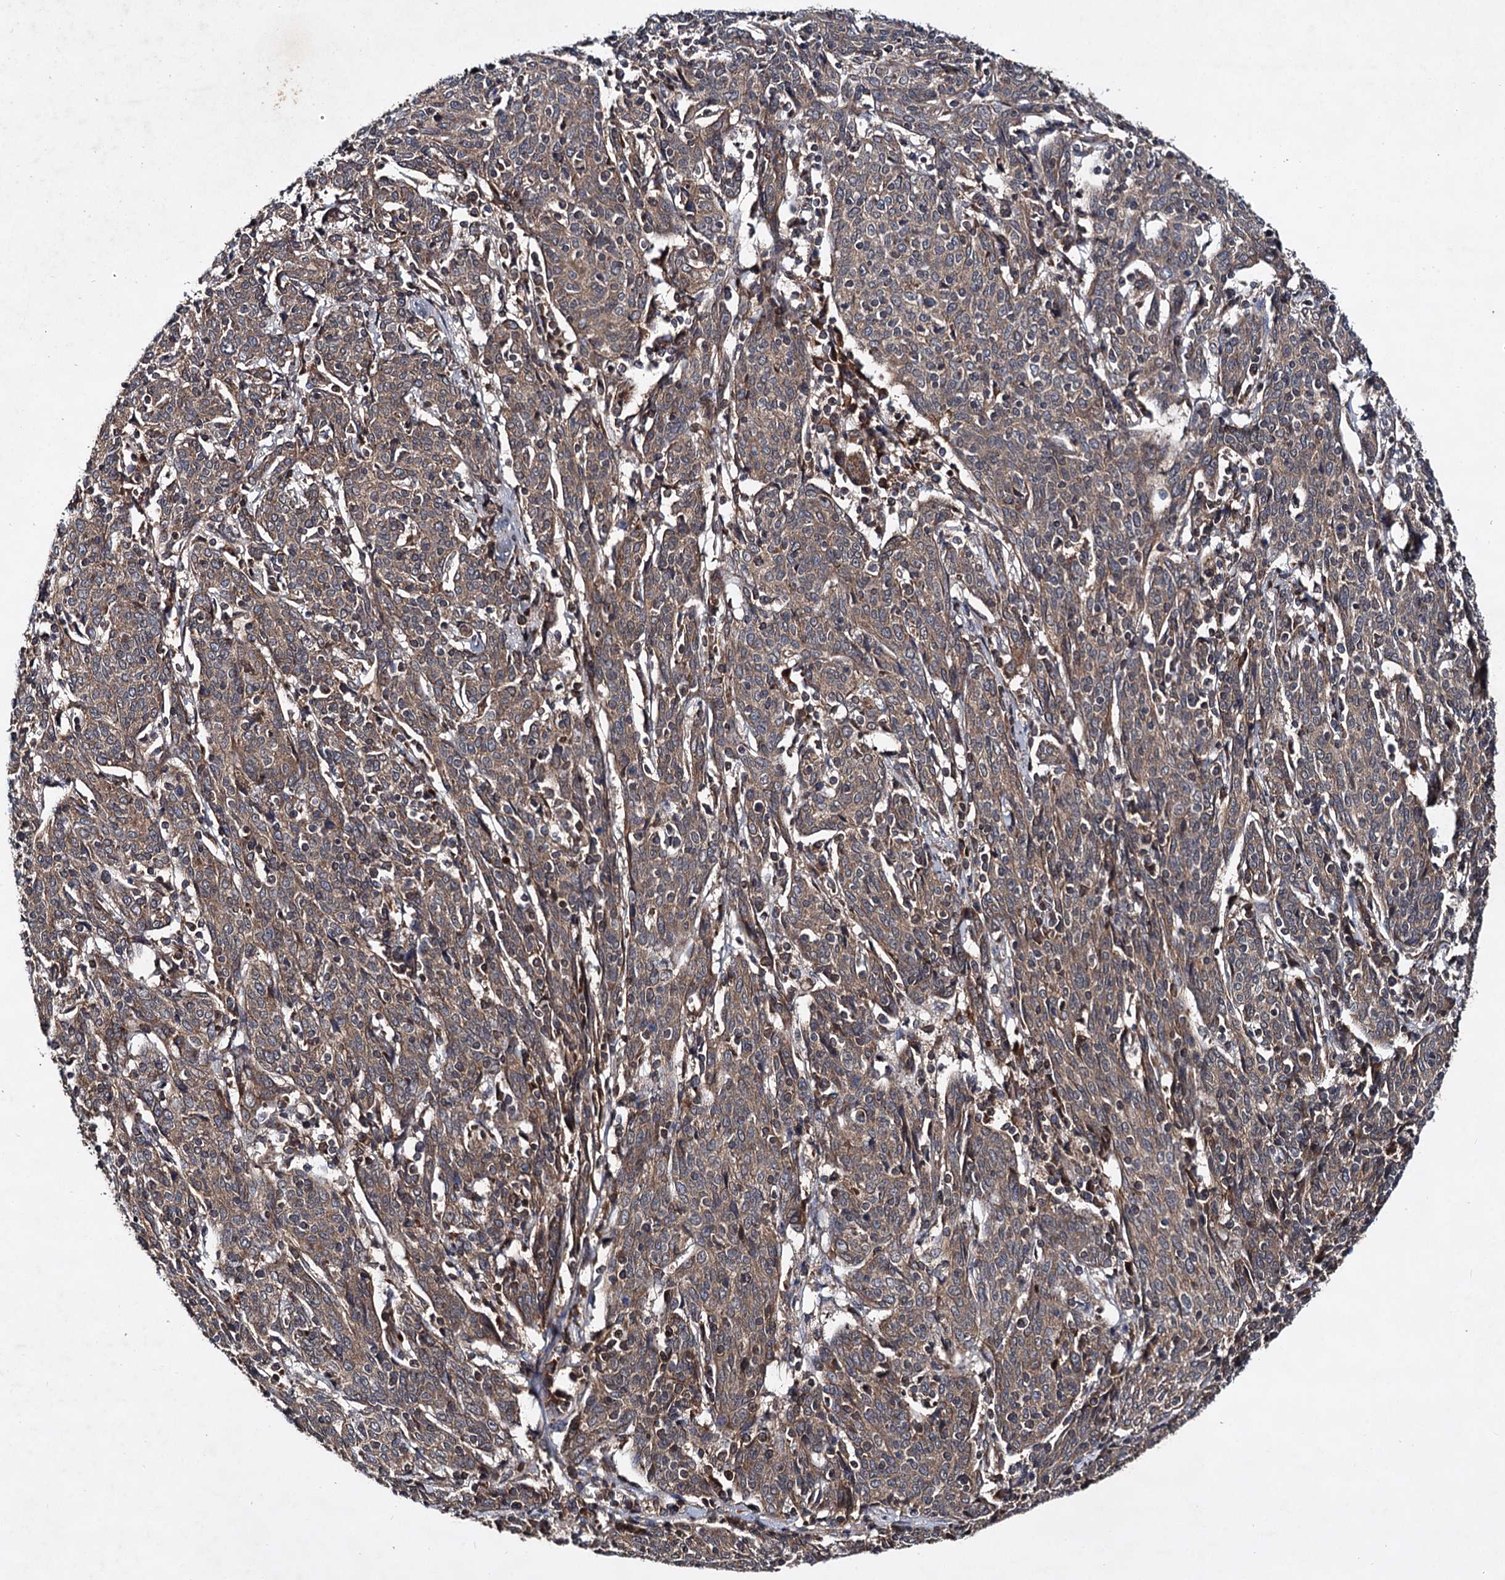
{"staining": {"intensity": "moderate", "quantity": ">75%", "location": "cytoplasmic/membranous"}, "tissue": "cervical cancer", "cell_type": "Tumor cells", "image_type": "cancer", "snomed": [{"axis": "morphology", "description": "Squamous cell carcinoma, NOS"}, {"axis": "topography", "description": "Cervix"}], "caption": "A high-resolution micrograph shows IHC staining of squamous cell carcinoma (cervical), which demonstrates moderate cytoplasmic/membranous staining in approximately >75% of tumor cells. (Brightfield microscopy of DAB IHC at high magnification).", "gene": "TEX9", "patient": {"sex": "female", "age": 67}}